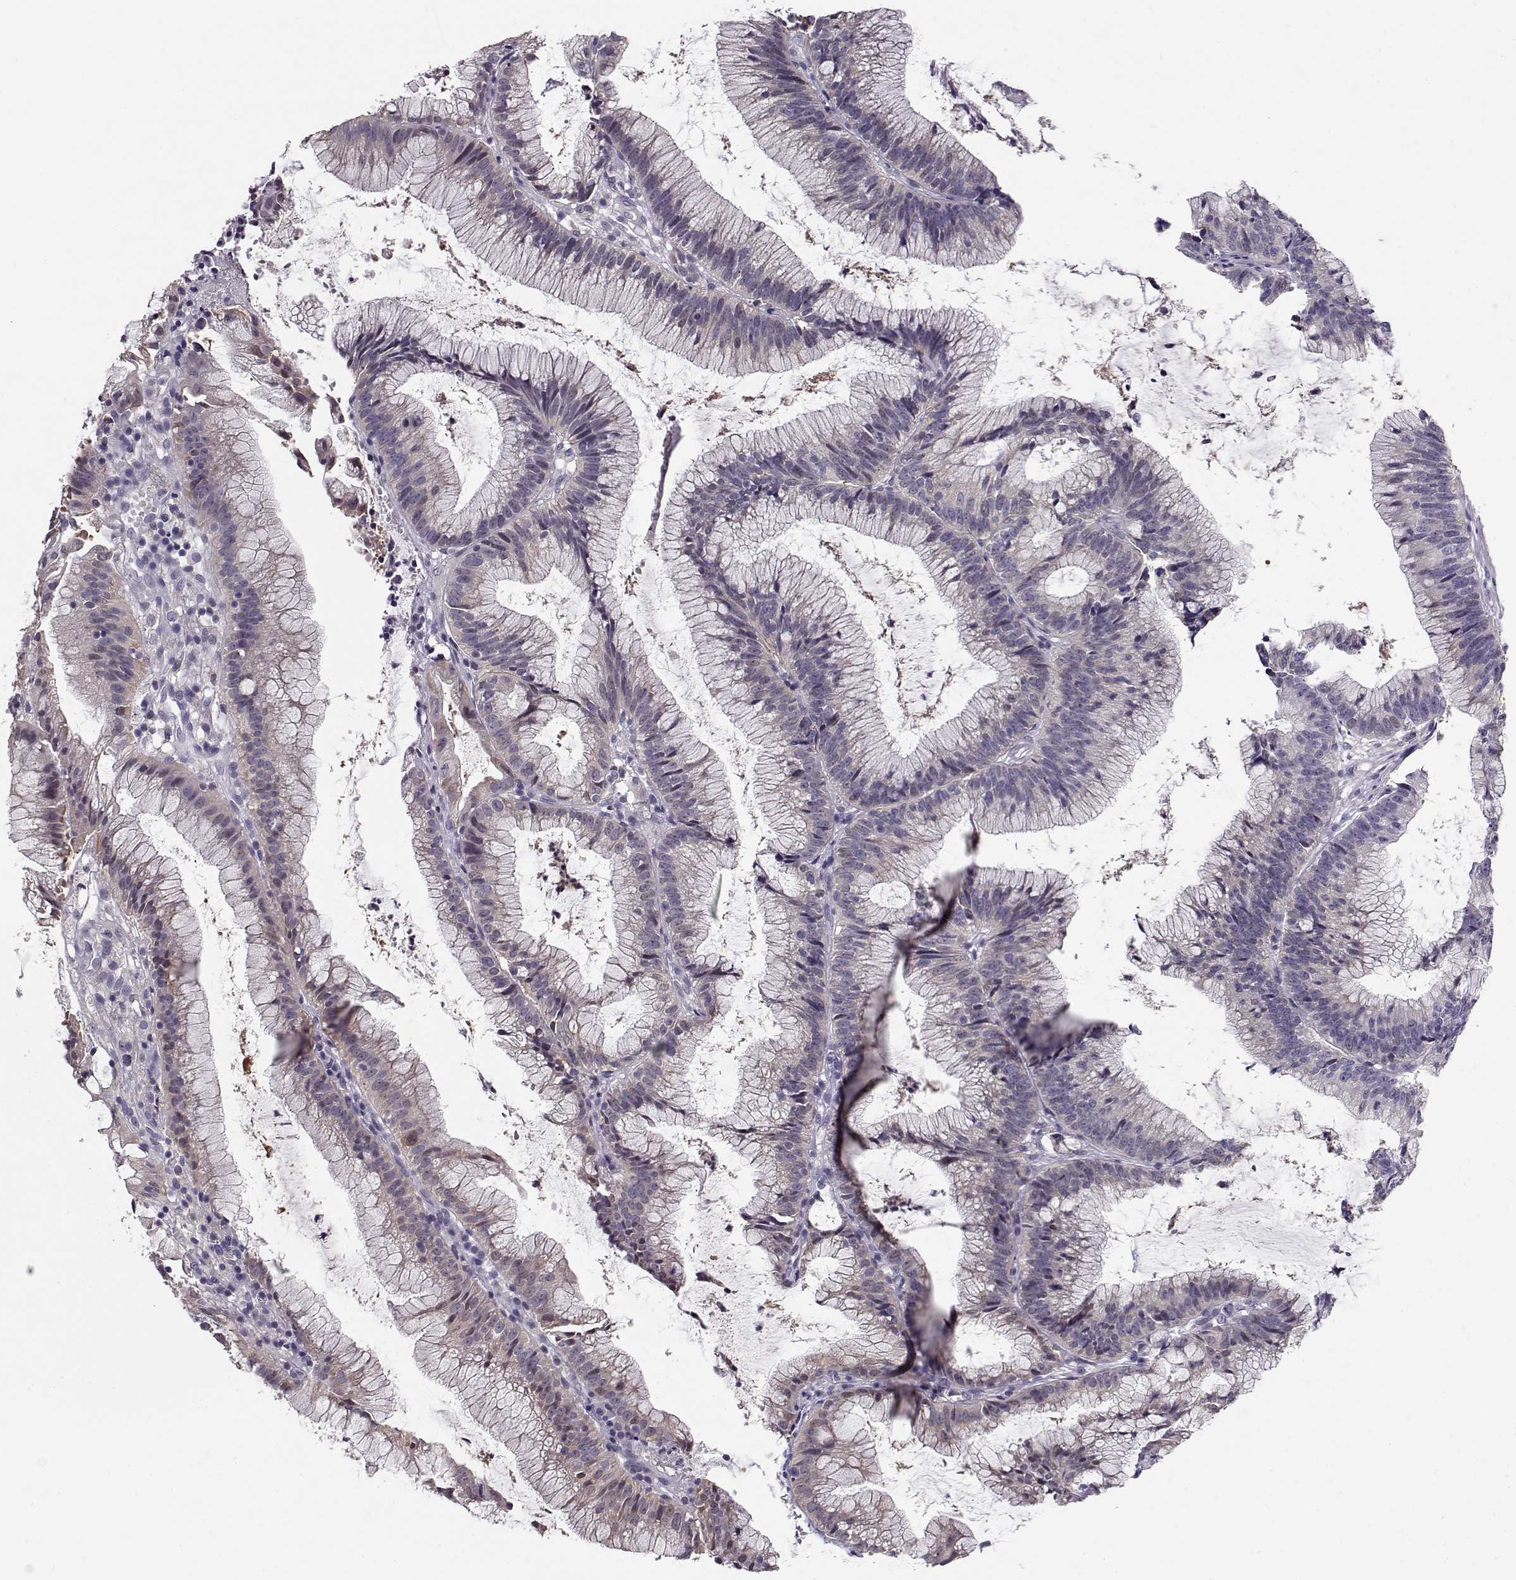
{"staining": {"intensity": "negative", "quantity": "none", "location": "none"}, "tissue": "colorectal cancer", "cell_type": "Tumor cells", "image_type": "cancer", "snomed": [{"axis": "morphology", "description": "Adenocarcinoma, NOS"}, {"axis": "topography", "description": "Colon"}], "caption": "Immunohistochemistry (IHC) of colorectal cancer reveals no staining in tumor cells. (Brightfield microscopy of DAB (3,3'-diaminobenzidine) immunohistochemistry at high magnification).", "gene": "TEPP", "patient": {"sex": "female", "age": 78}}